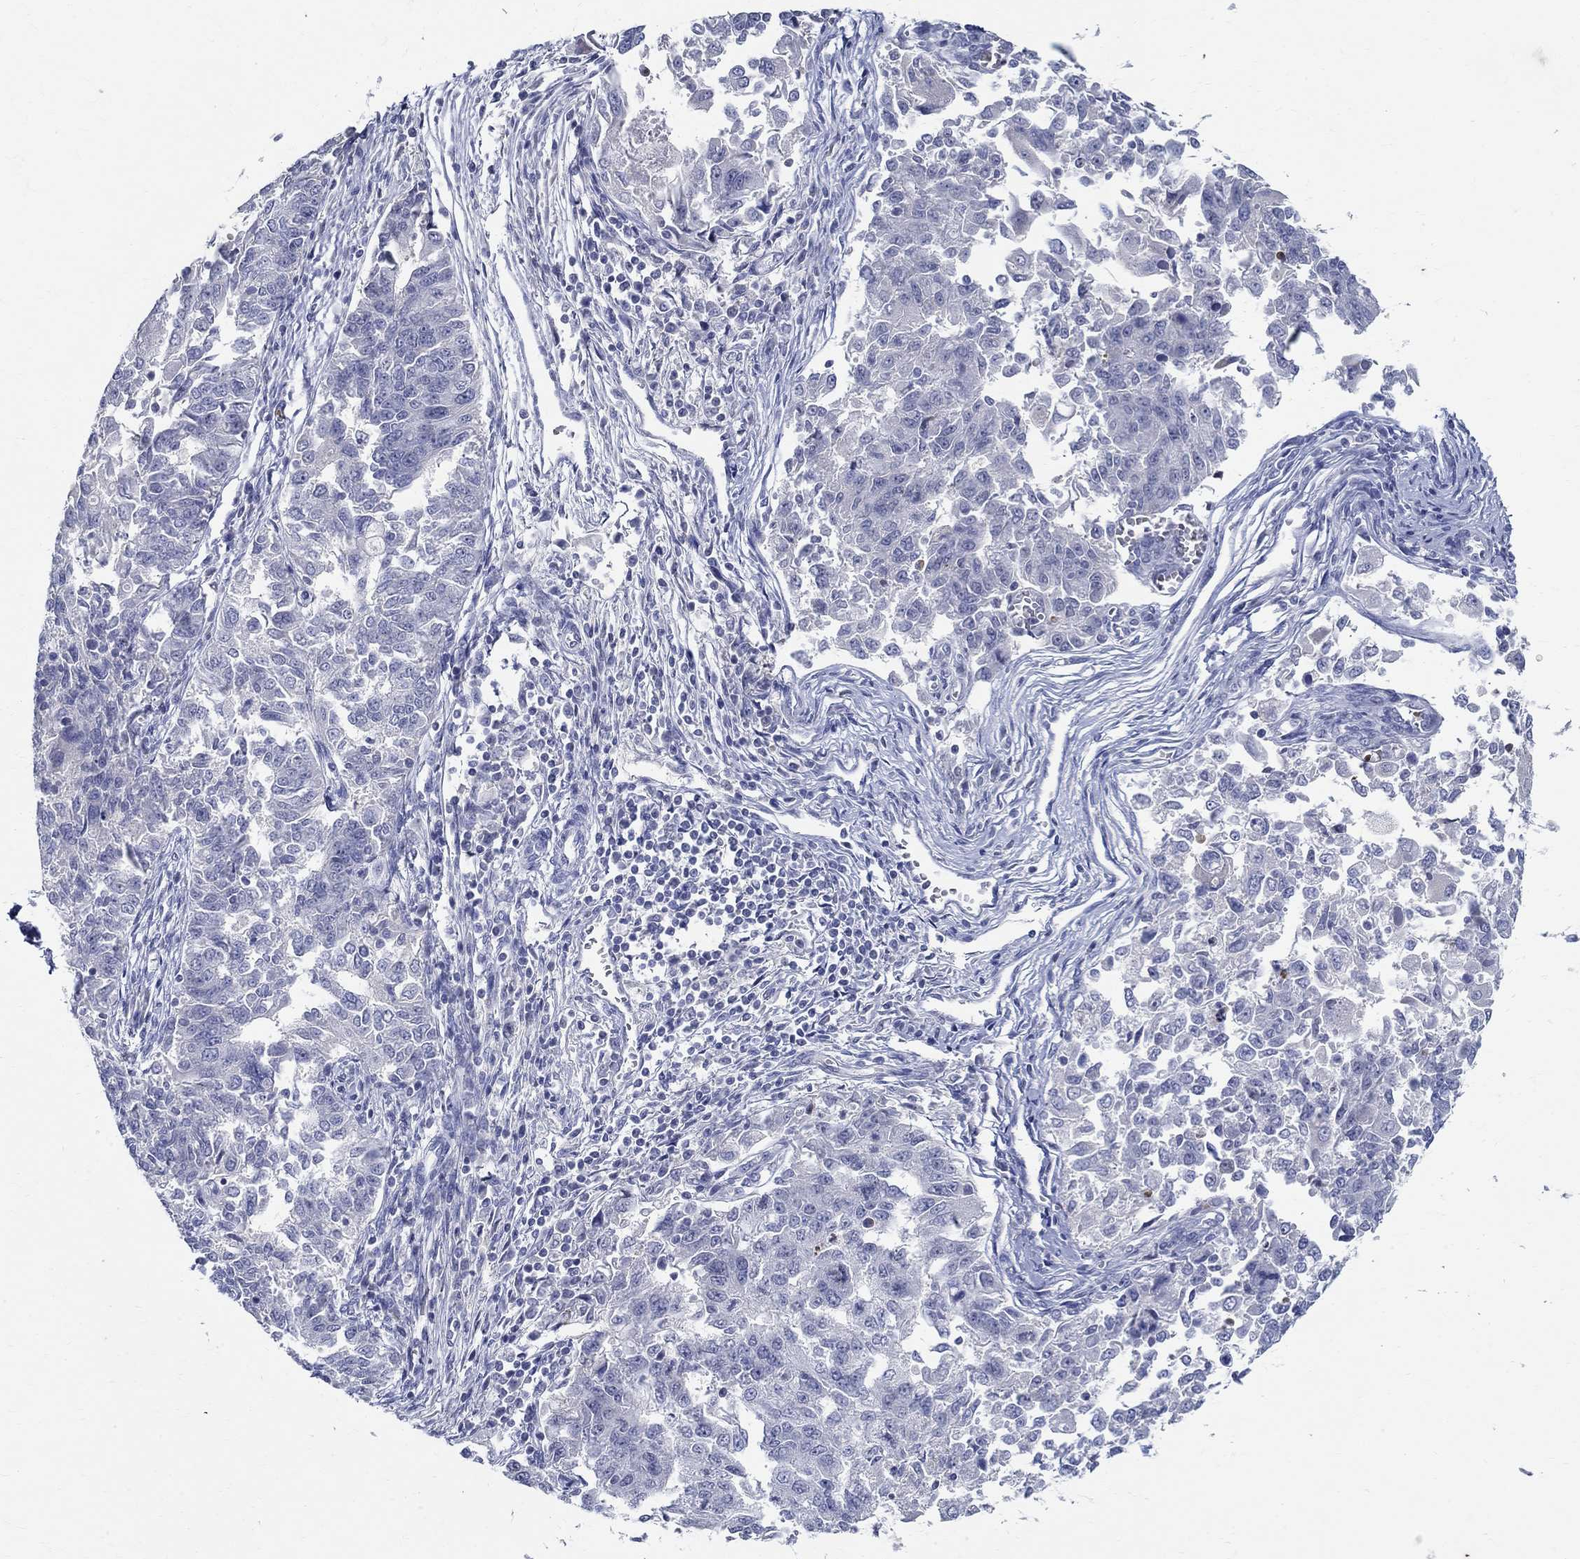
{"staining": {"intensity": "negative", "quantity": "none", "location": "none"}, "tissue": "endometrial cancer", "cell_type": "Tumor cells", "image_type": "cancer", "snomed": [{"axis": "morphology", "description": "Adenocarcinoma, NOS"}, {"axis": "topography", "description": "Endometrium"}], "caption": "This is an IHC histopathology image of endometrial adenocarcinoma. There is no positivity in tumor cells.", "gene": "CETN1", "patient": {"sex": "female", "age": 43}}